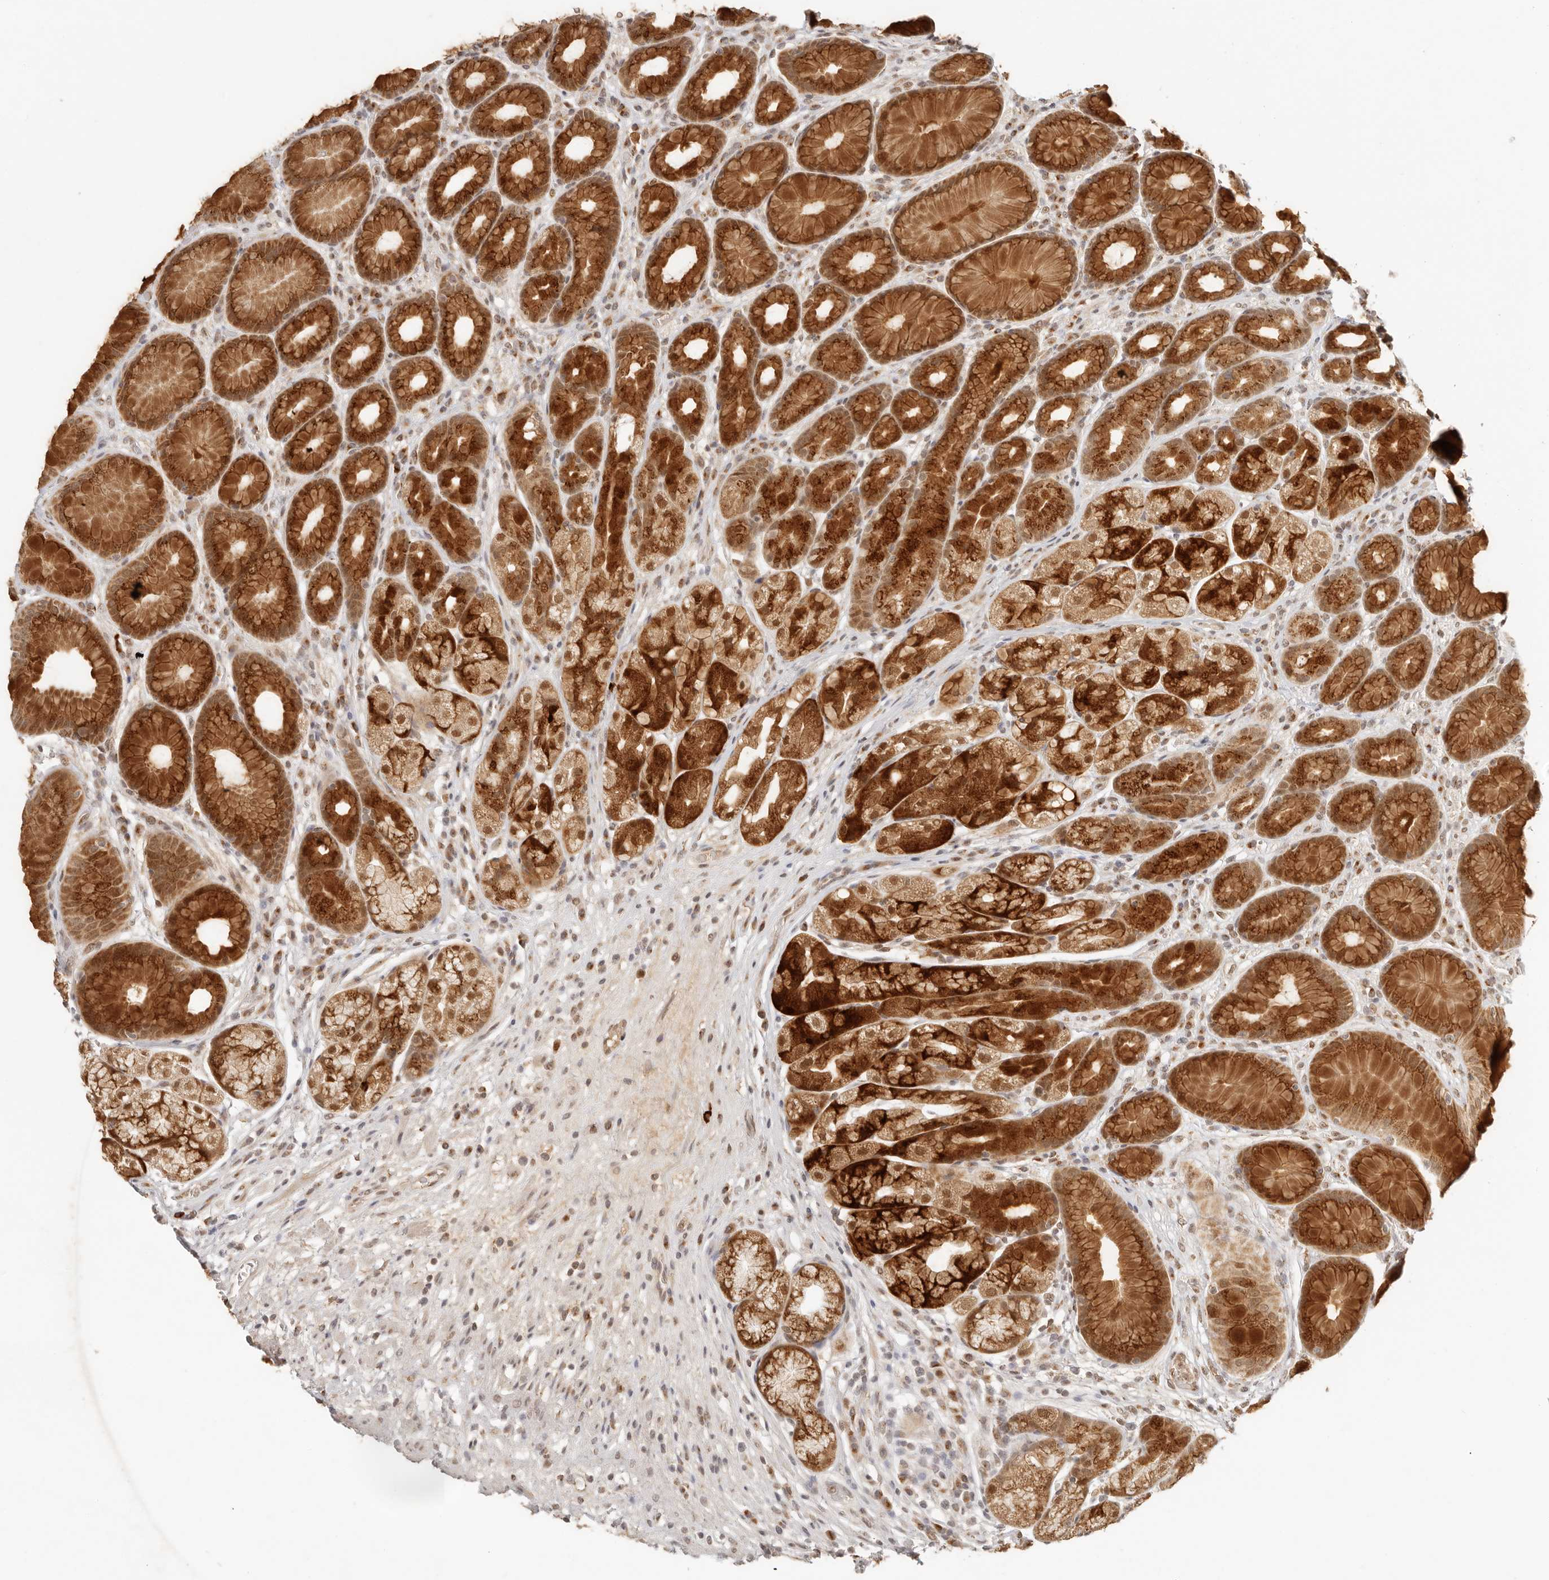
{"staining": {"intensity": "strong", "quantity": ">75%", "location": "cytoplasmic/membranous,nuclear"}, "tissue": "stomach", "cell_type": "Glandular cells", "image_type": "normal", "snomed": [{"axis": "morphology", "description": "Normal tissue, NOS"}, {"axis": "topography", "description": "Stomach"}], "caption": "A high-resolution photomicrograph shows immunohistochemistry staining of benign stomach, which exhibits strong cytoplasmic/membranous,nuclear positivity in about >75% of glandular cells. Using DAB (3,3'-diaminobenzidine) (brown) and hematoxylin (blue) stains, captured at high magnification using brightfield microscopy.", "gene": "INTS11", "patient": {"sex": "male", "age": 57}}